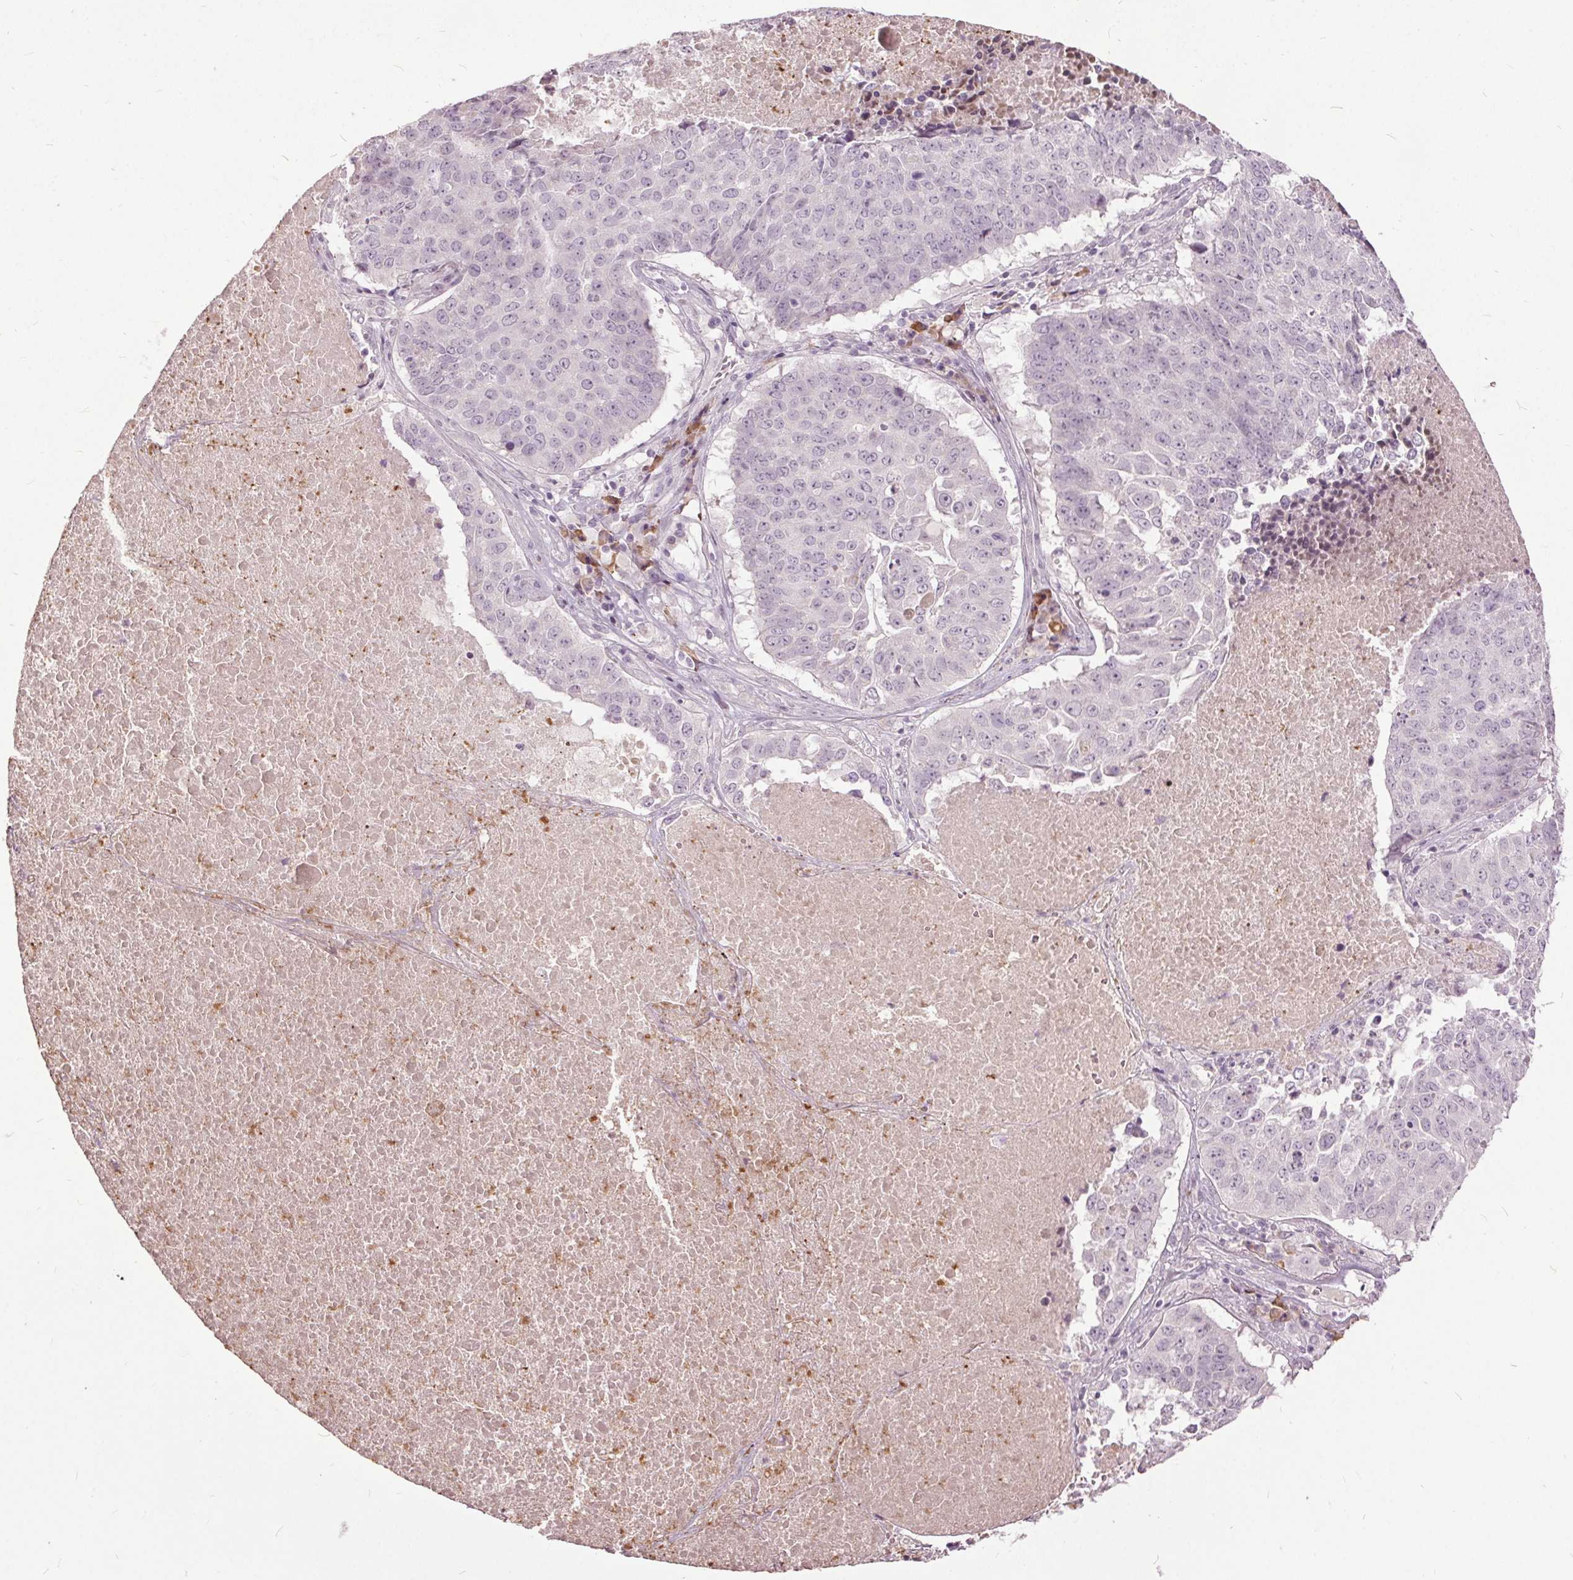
{"staining": {"intensity": "negative", "quantity": "none", "location": "none"}, "tissue": "lung cancer", "cell_type": "Tumor cells", "image_type": "cancer", "snomed": [{"axis": "morphology", "description": "Normal tissue, NOS"}, {"axis": "morphology", "description": "Squamous cell carcinoma, NOS"}, {"axis": "topography", "description": "Bronchus"}, {"axis": "topography", "description": "Lung"}], "caption": "The photomicrograph demonstrates no significant staining in tumor cells of squamous cell carcinoma (lung).", "gene": "CXCL16", "patient": {"sex": "male", "age": 64}}